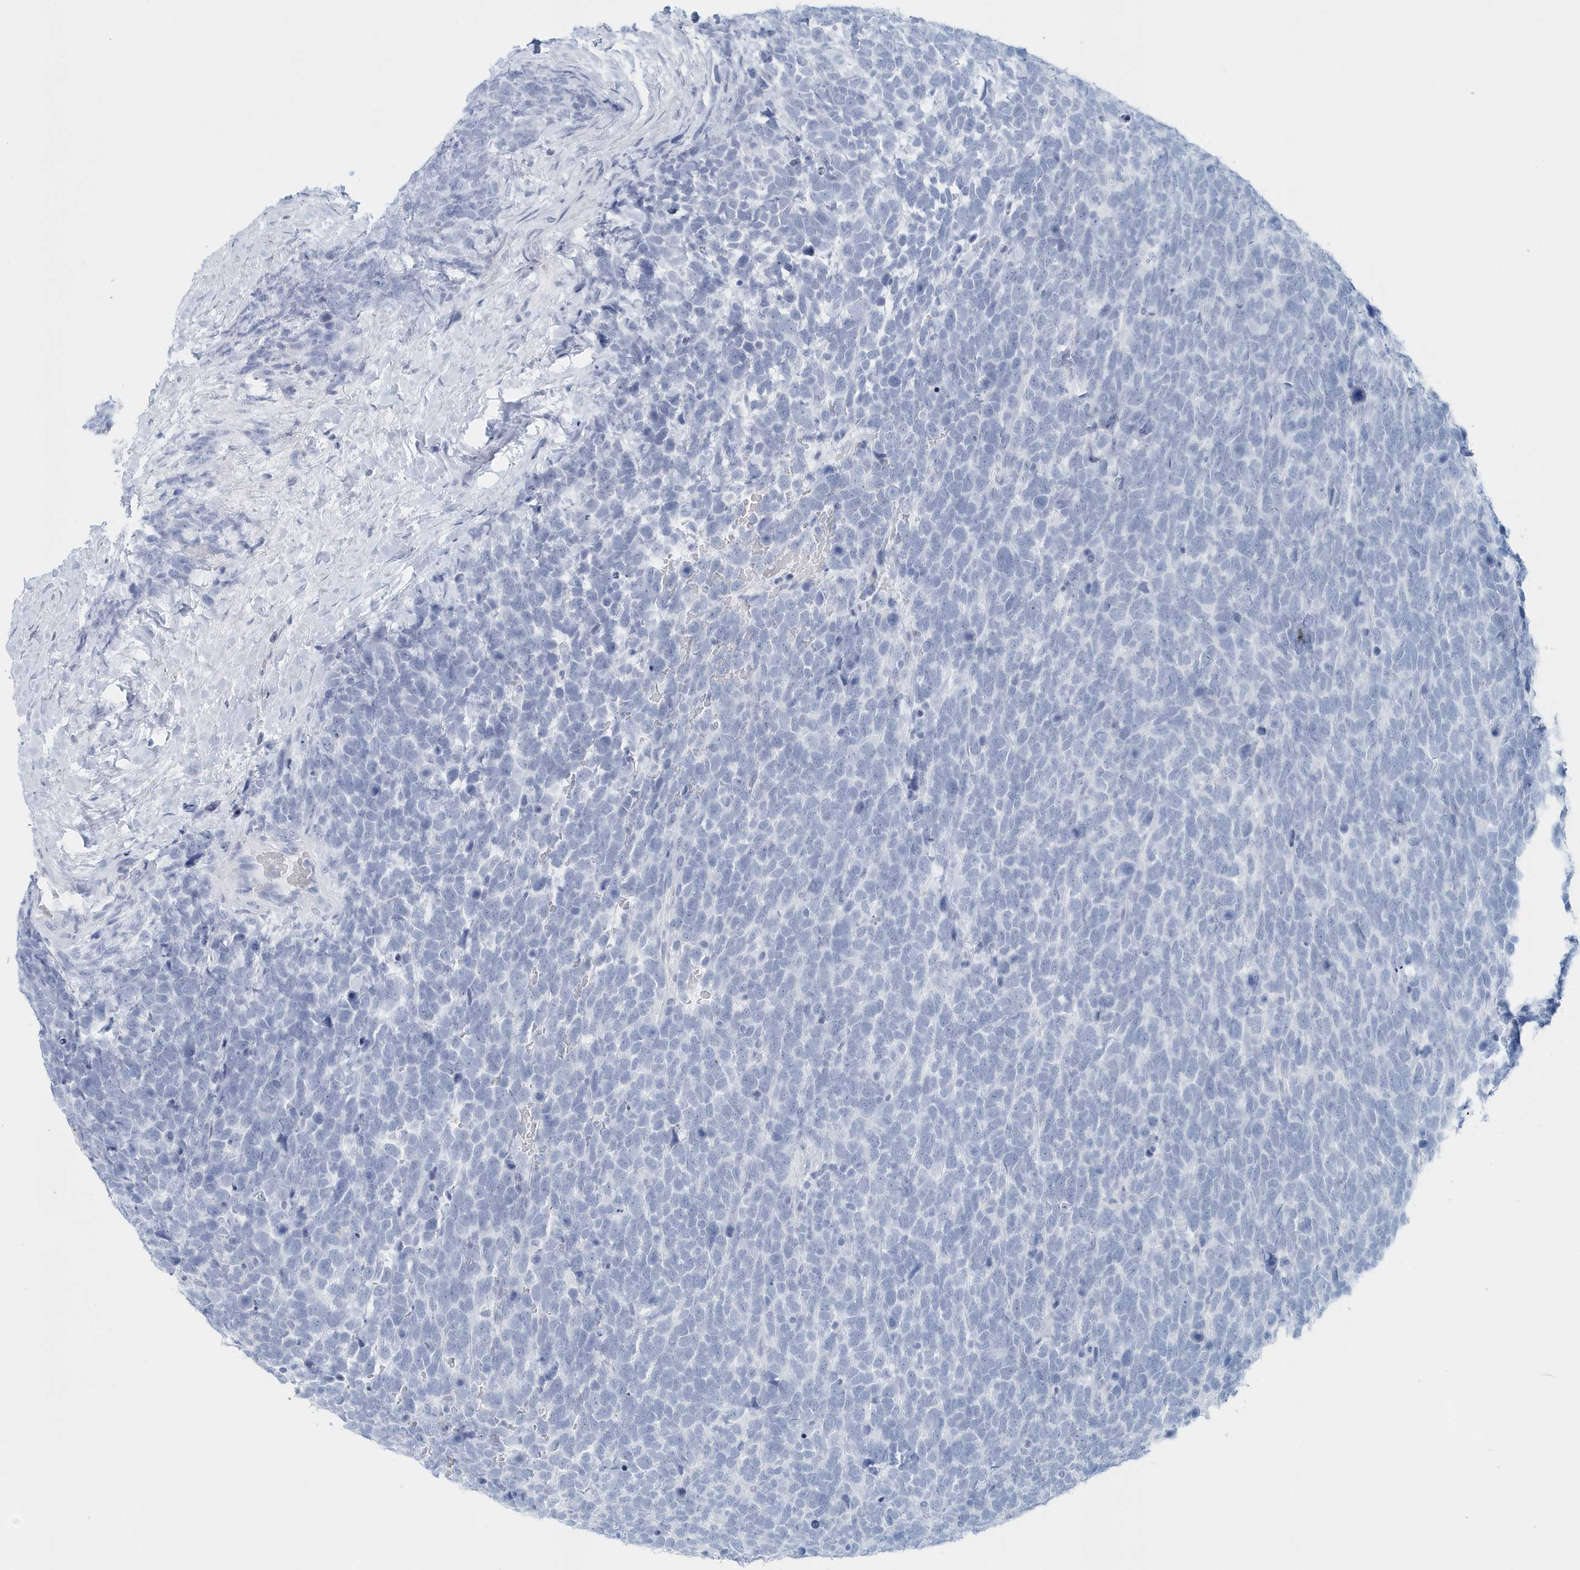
{"staining": {"intensity": "negative", "quantity": "none", "location": "none"}, "tissue": "urothelial cancer", "cell_type": "Tumor cells", "image_type": "cancer", "snomed": [{"axis": "morphology", "description": "Urothelial carcinoma, High grade"}, {"axis": "topography", "description": "Urinary bladder"}], "caption": "This is a histopathology image of immunohistochemistry staining of urothelial cancer, which shows no positivity in tumor cells. (IHC, brightfield microscopy, high magnification).", "gene": "PTPRO", "patient": {"sex": "female", "age": 82}}